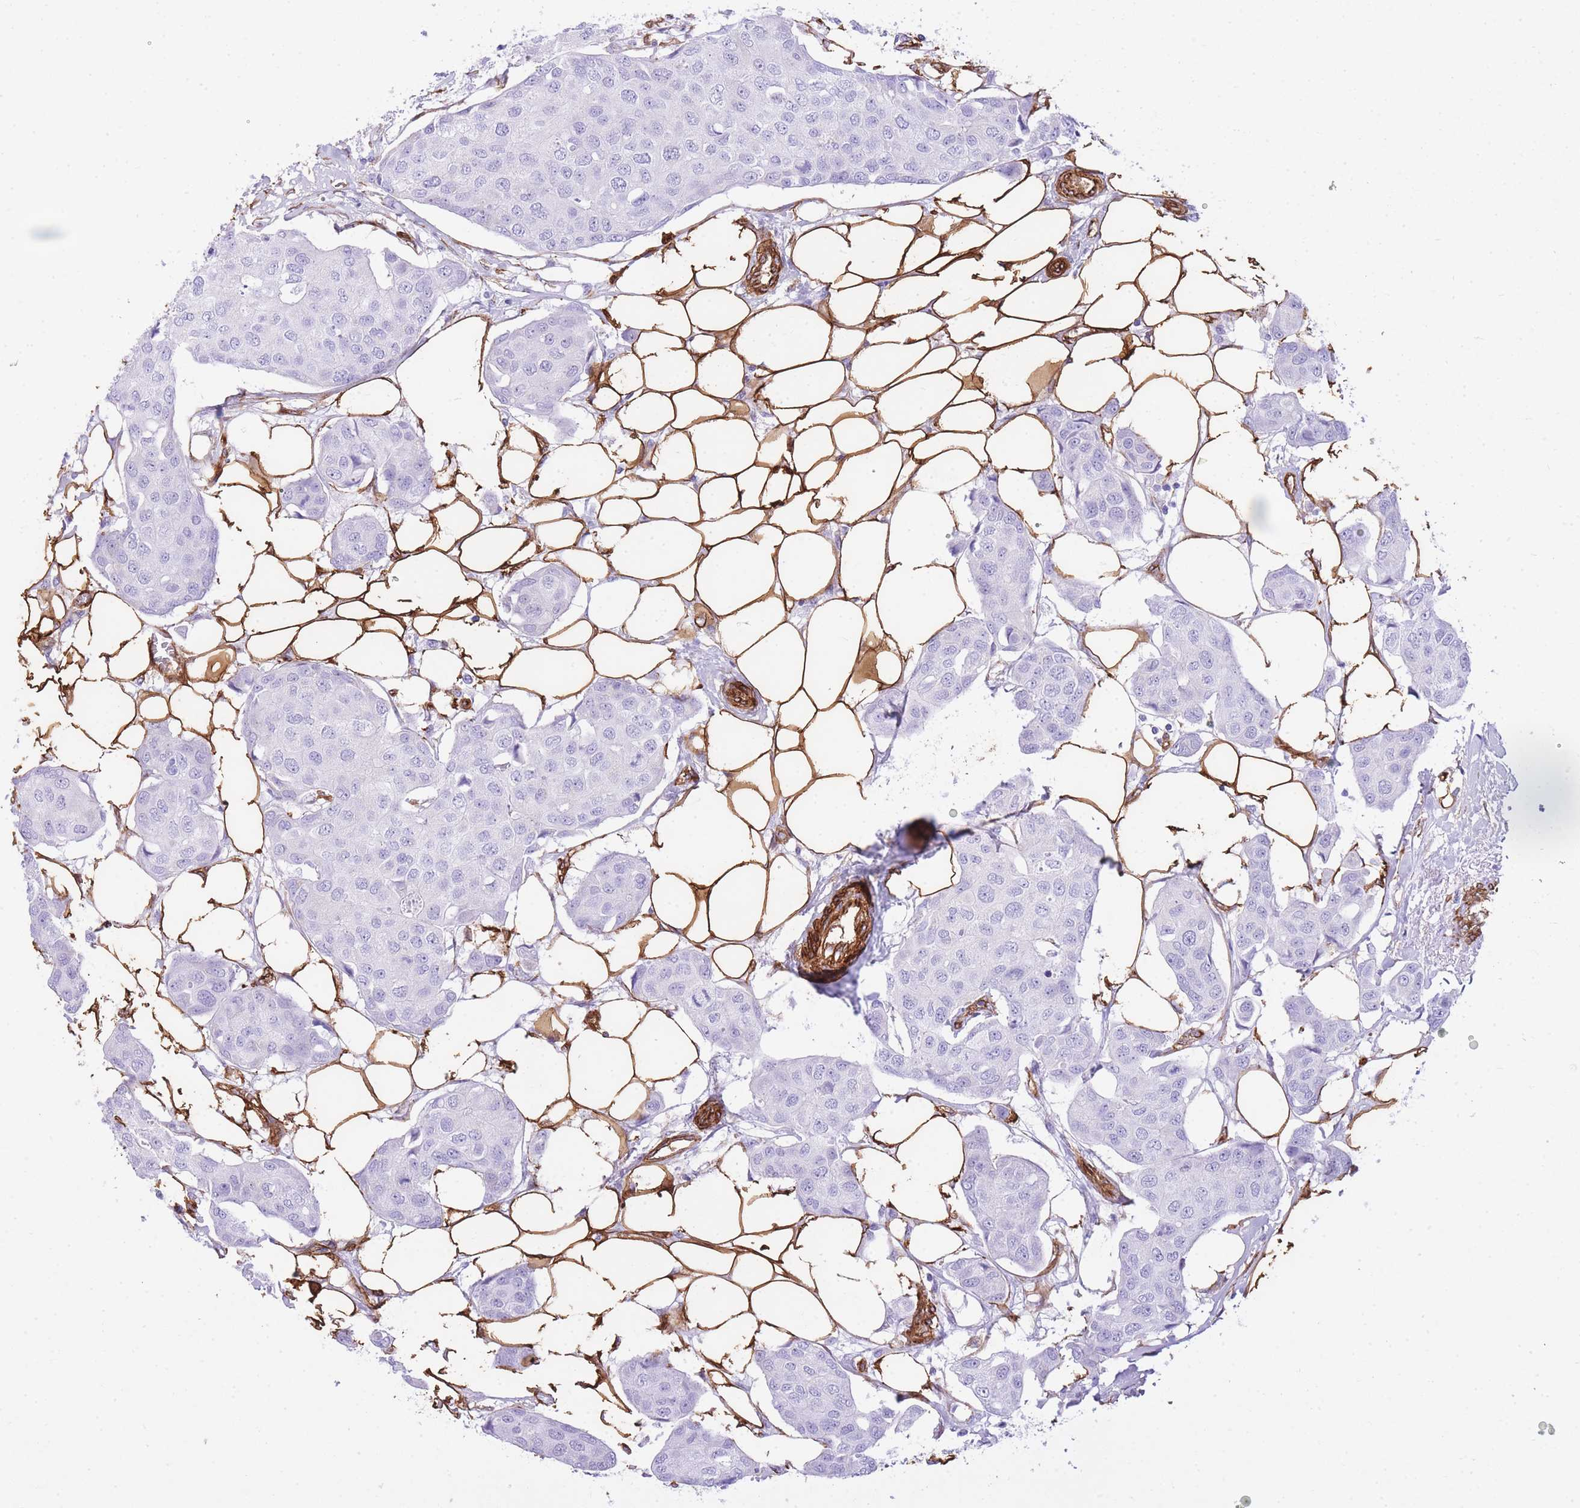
{"staining": {"intensity": "negative", "quantity": "none", "location": "none"}, "tissue": "breast cancer", "cell_type": "Tumor cells", "image_type": "cancer", "snomed": [{"axis": "morphology", "description": "Duct carcinoma"}, {"axis": "topography", "description": "Breast"}, {"axis": "topography", "description": "Lymph node"}], "caption": "Immunohistochemical staining of breast cancer shows no significant expression in tumor cells.", "gene": "CAVIN1", "patient": {"sex": "female", "age": 80}}